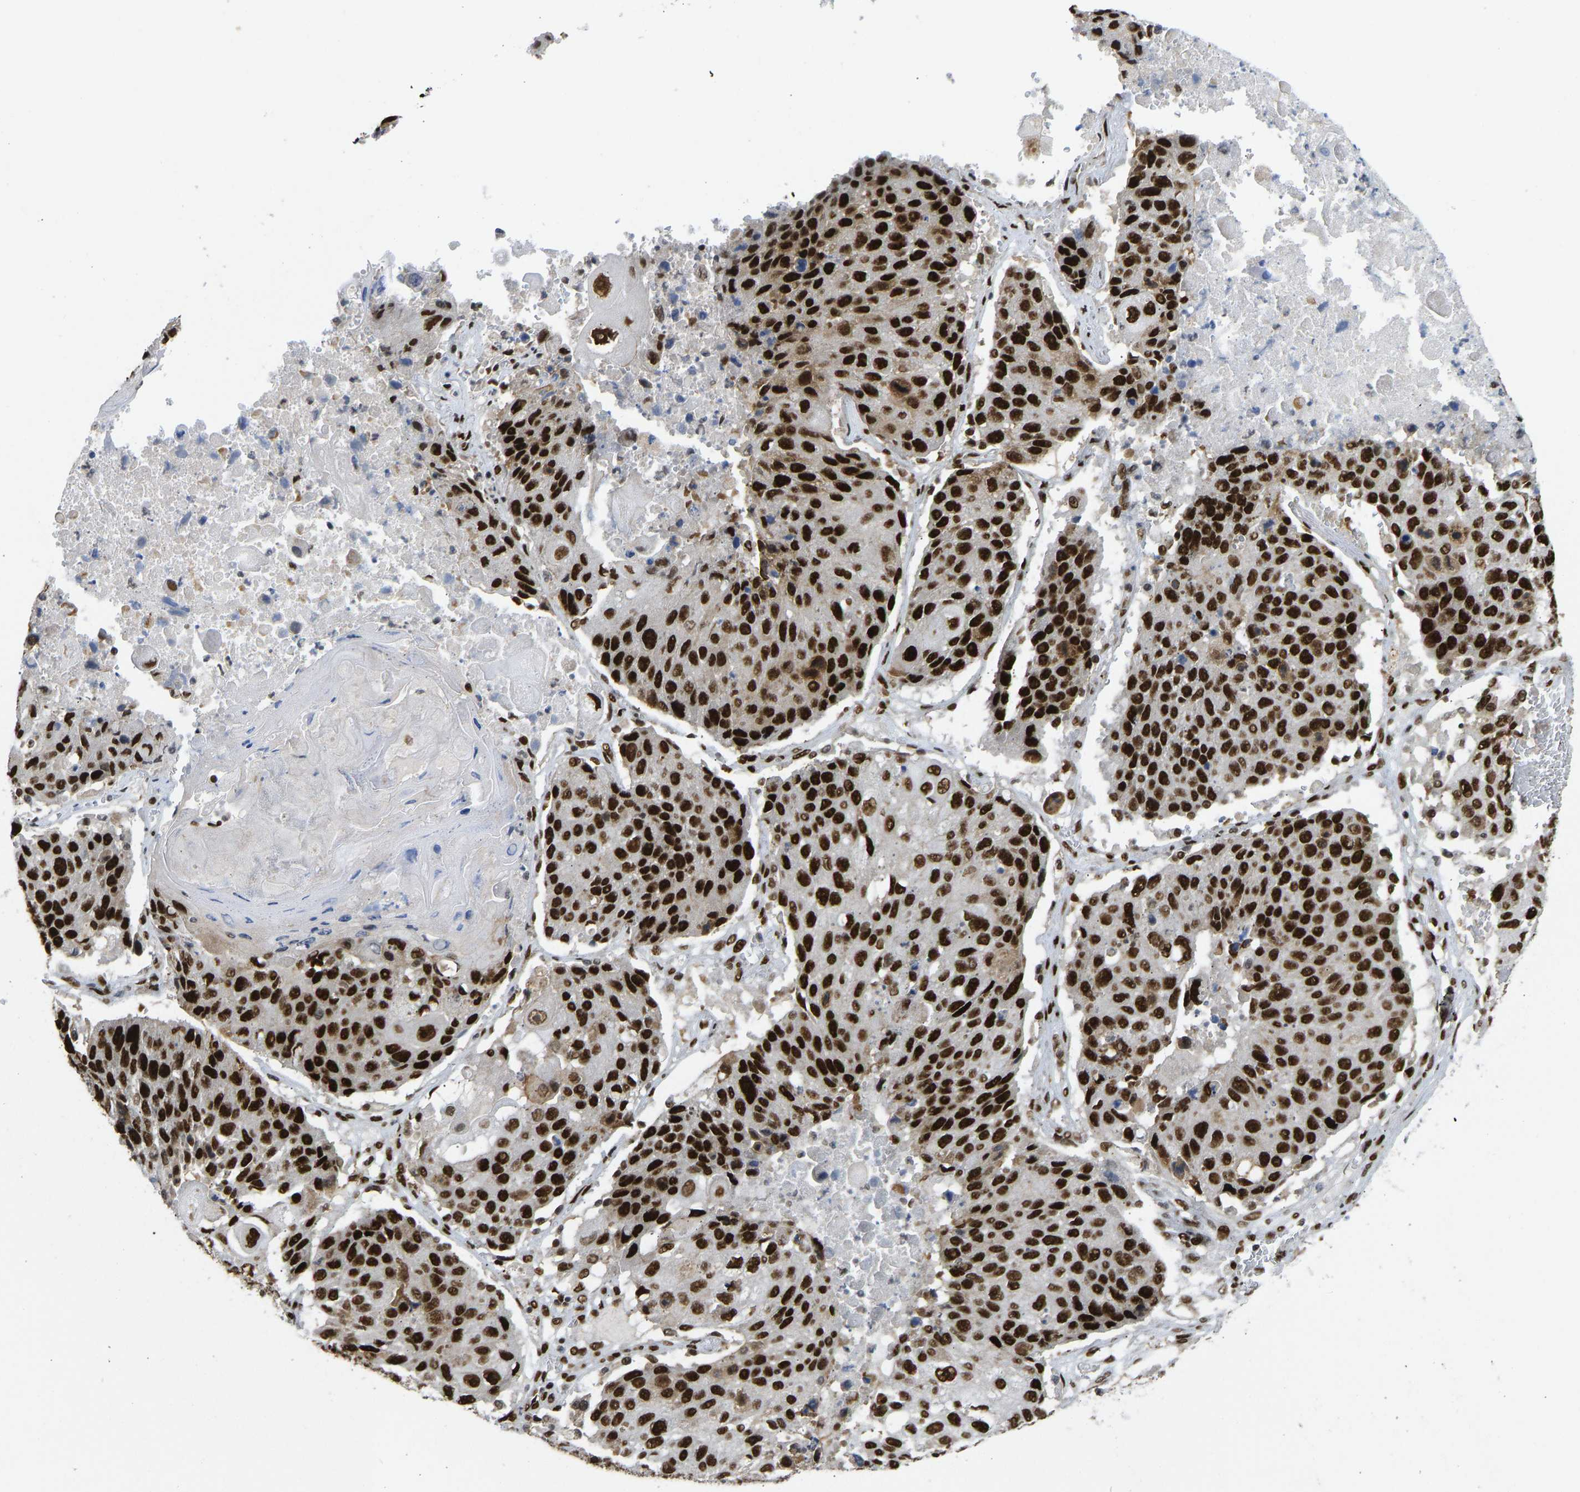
{"staining": {"intensity": "strong", "quantity": ">75%", "location": "nuclear"}, "tissue": "lung cancer", "cell_type": "Tumor cells", "image_type": "cancer", "snomed": [{"axis": "morphology", "description": "Squamous cell carcinoma, NOS"}, {"axis": "topography", "description": "Lung"}], "caption": "The image shows a brown stain indicating the presence of a protein in the nuclear of tumor cells in lung squamous cell carcinoma.", "gene": "FOXK1", "patient": {"sex": "male", "age": 61}}